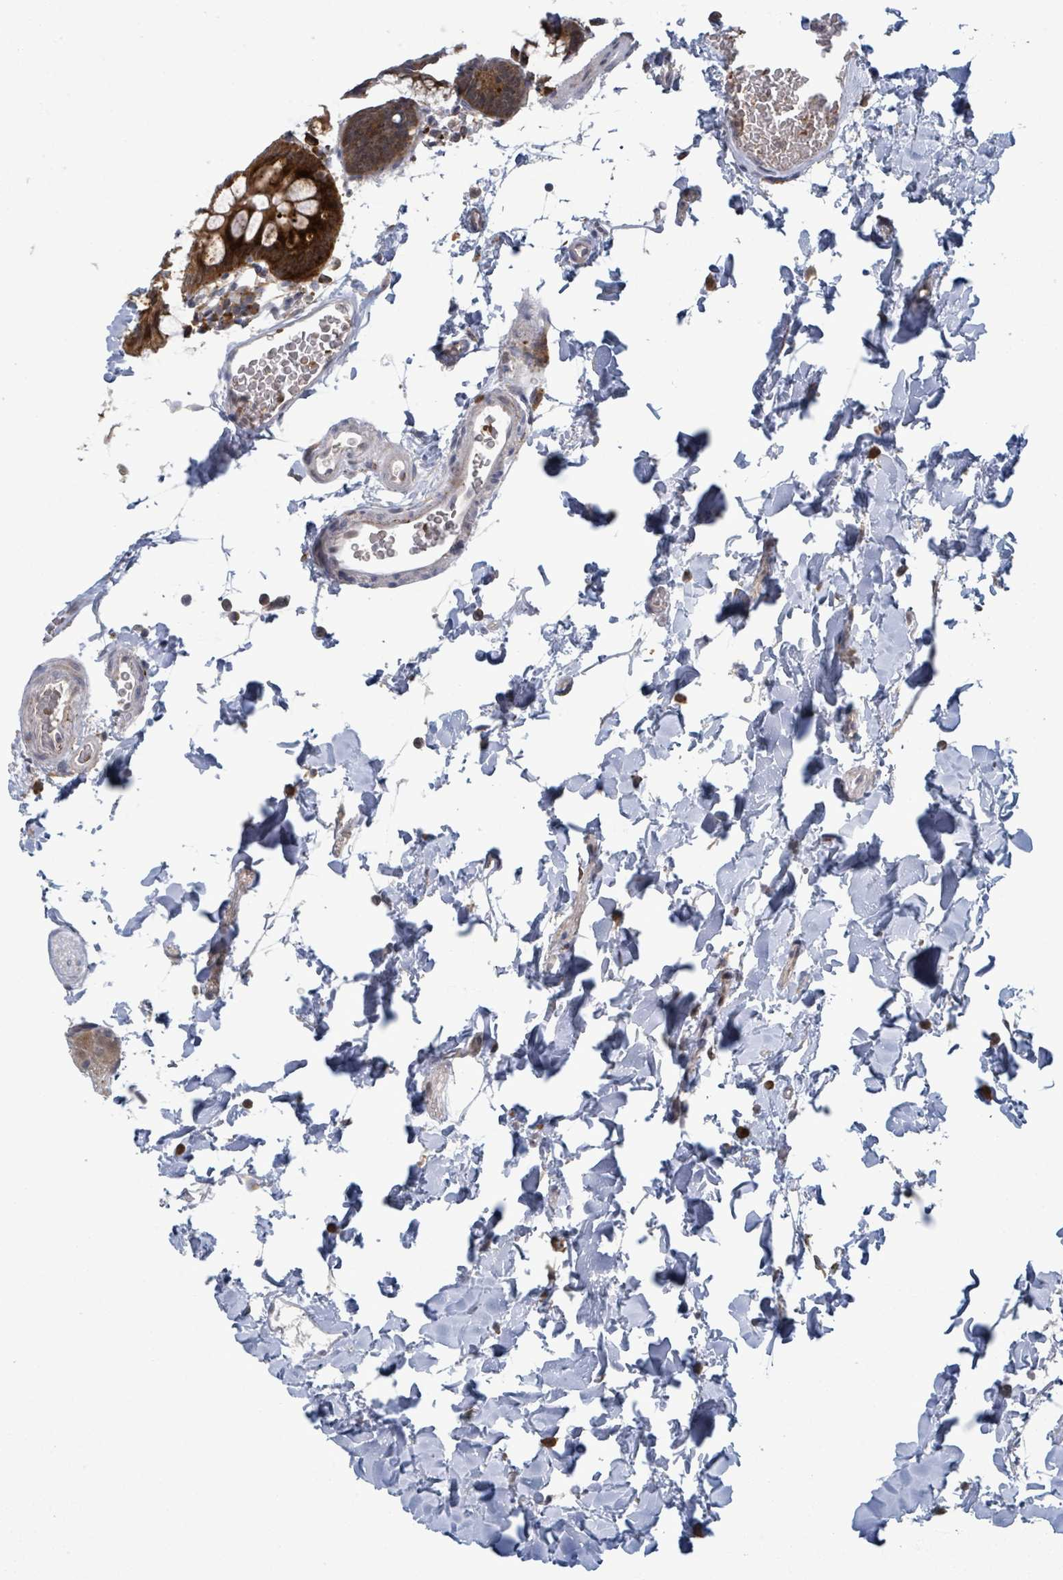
{"staining": {"intensity": "moderate", "quantity": "25%-75%", "location": "cytoplasmic/membranous"}, "tissue": "colon", "cell_type": "Endothelial cells", "image_type": "normal", "snomed": [{"axis": "morphology", "description": "Normal tissue, NOS"}, {"axis": "topography", "description": "Colon"}], "caption": "A brown stain shows moderate cytoplasmic/membranous staining of a protein in endothelial cells of normal human colon.", "gene": "SHROOM2", "patient": {"sex": "male", "age": 75}}